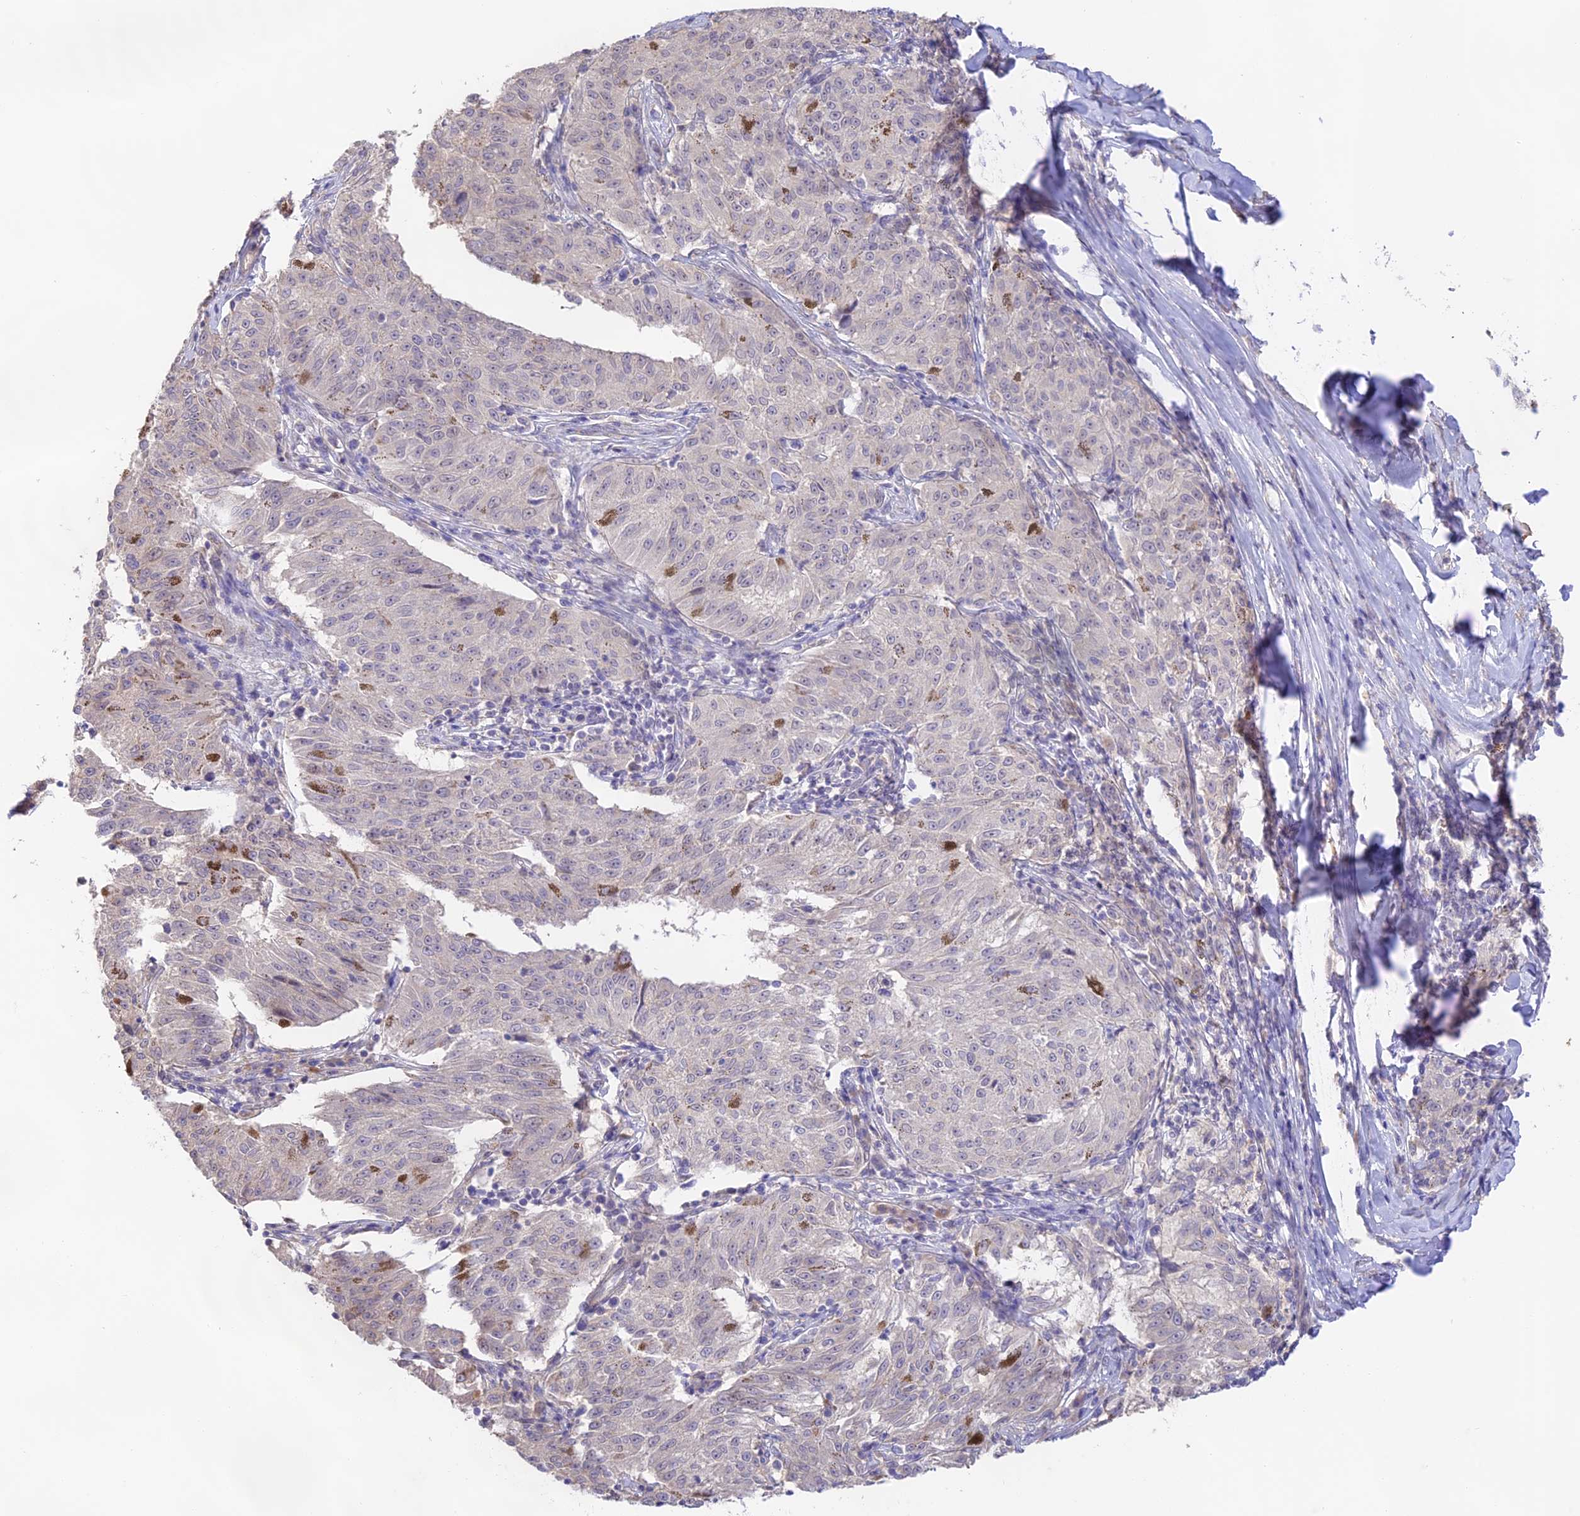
{"staining": {"intensity": "negative", "quantity": "none", "location": "none"}, "tissue": "melanoma", "cell_type": "Tumor cells", "image_type": "cancer", "snomed": [{"axis": "morphology", "description": "Malignant melanoma, NOS"}, {"axis": "topography", "description": "Skin"}], "caption": "Melanoma was stained to show a protein in brown. There is no significant positivity in tumor cells. Brightfield microscopy of immunohistochemistry (IHC) stained with DAB (3,3'-diaminobenzidine) (brown) and hematoxylin (blue), captured at high magnification.", "gene": "CAMSAP3", "patient": {"sex": "female", "age": 72}}